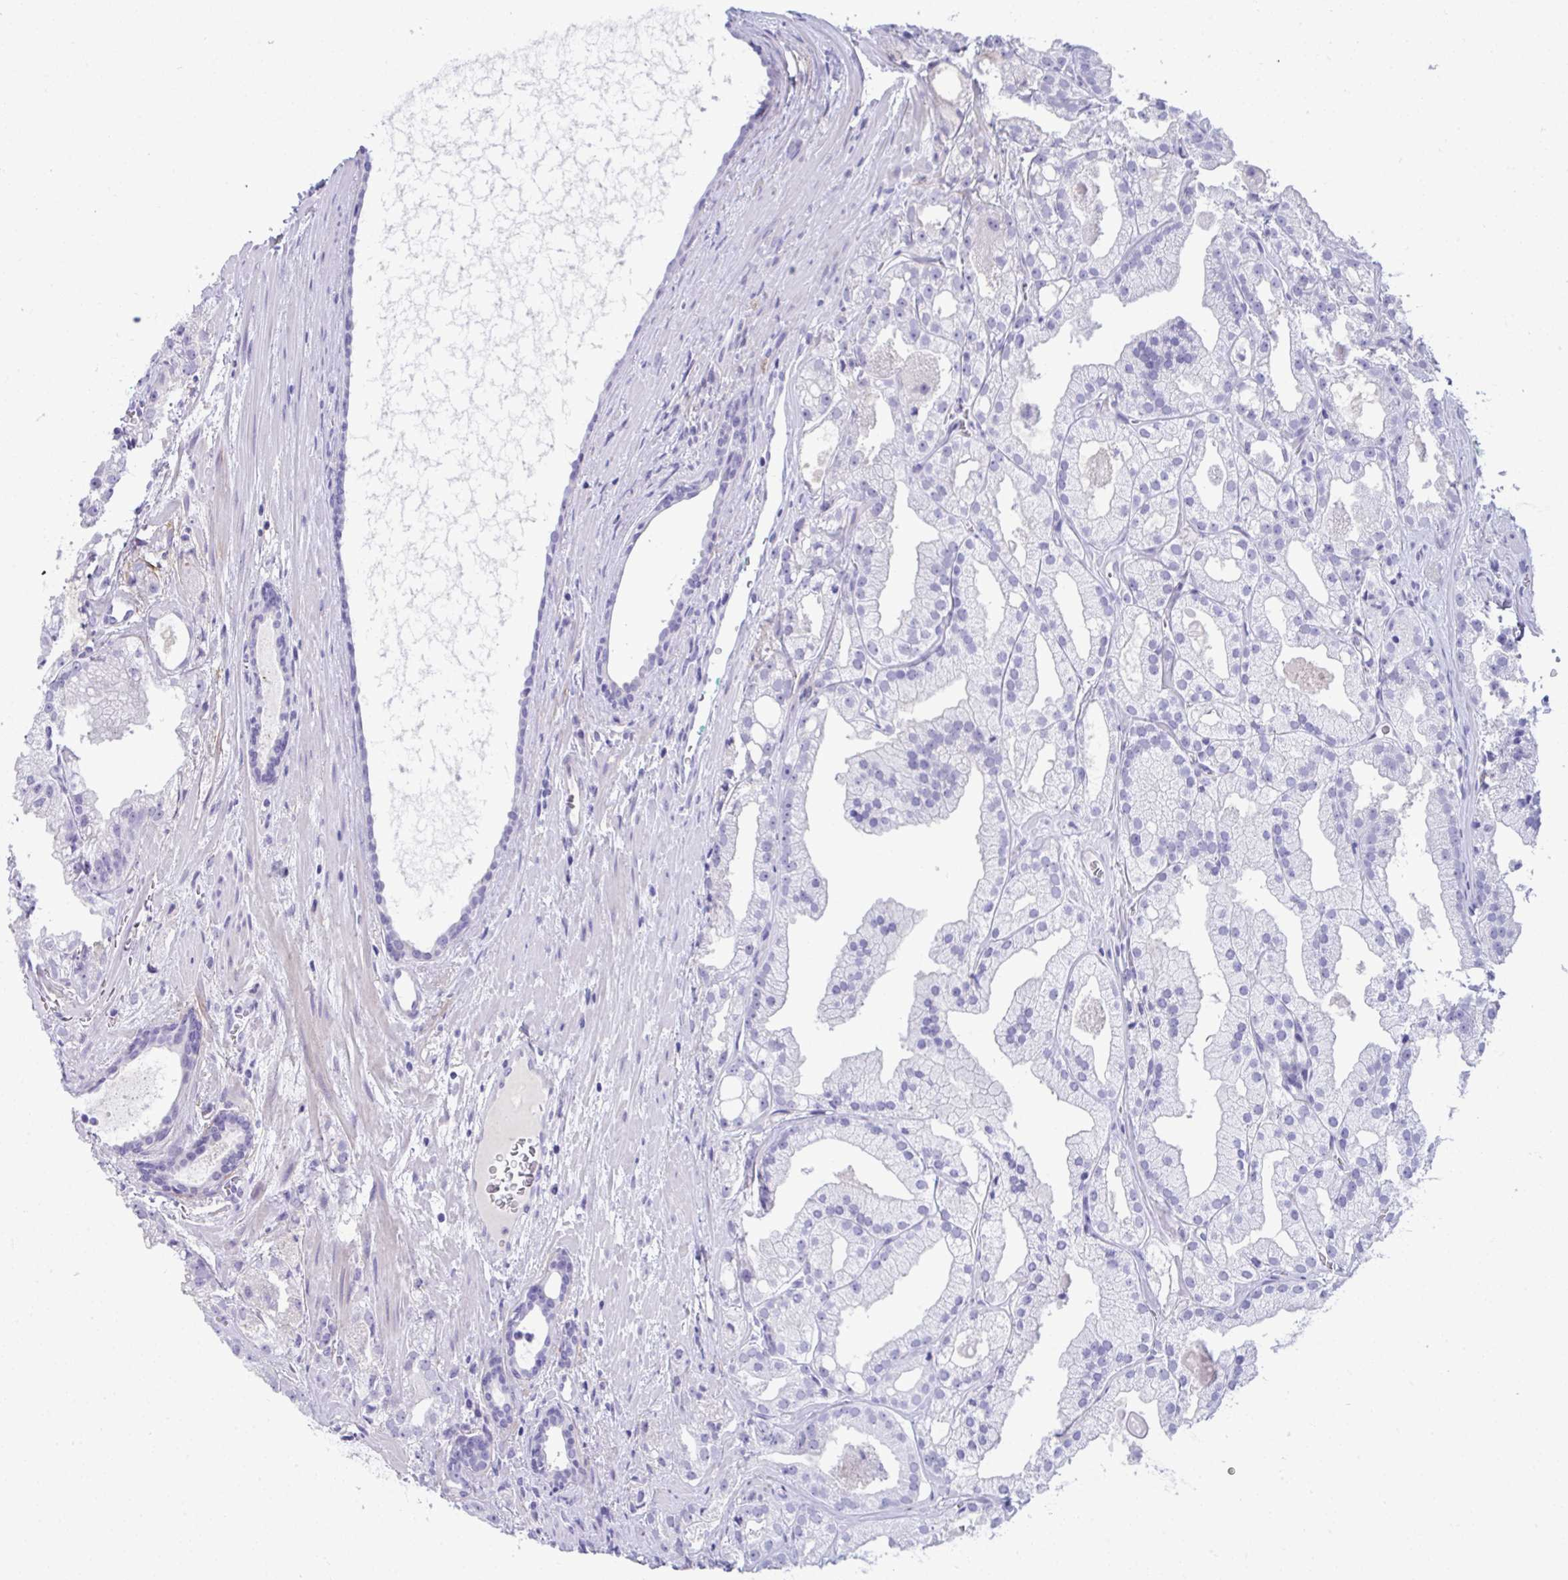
{"staining": {"intensity": "negative", "quantity": "none", "location": "none"}, "tissue": "prostate cancer", "cell_type": "Tumor cells", "image_type": "cancer", "snomed": [{"axis": "morphology", "description": "Adenocarcinoma, High grade"}, {"axis": "topography", "description": "Prostate"}], "caption": "This is an immunohistochemistry histopathology image of human adenocarcinoma (high-grade) (prostate). There is no staining in tumor cells.", "gene": "PIGZ", "patient": {"sex": "male", "age": 68}}